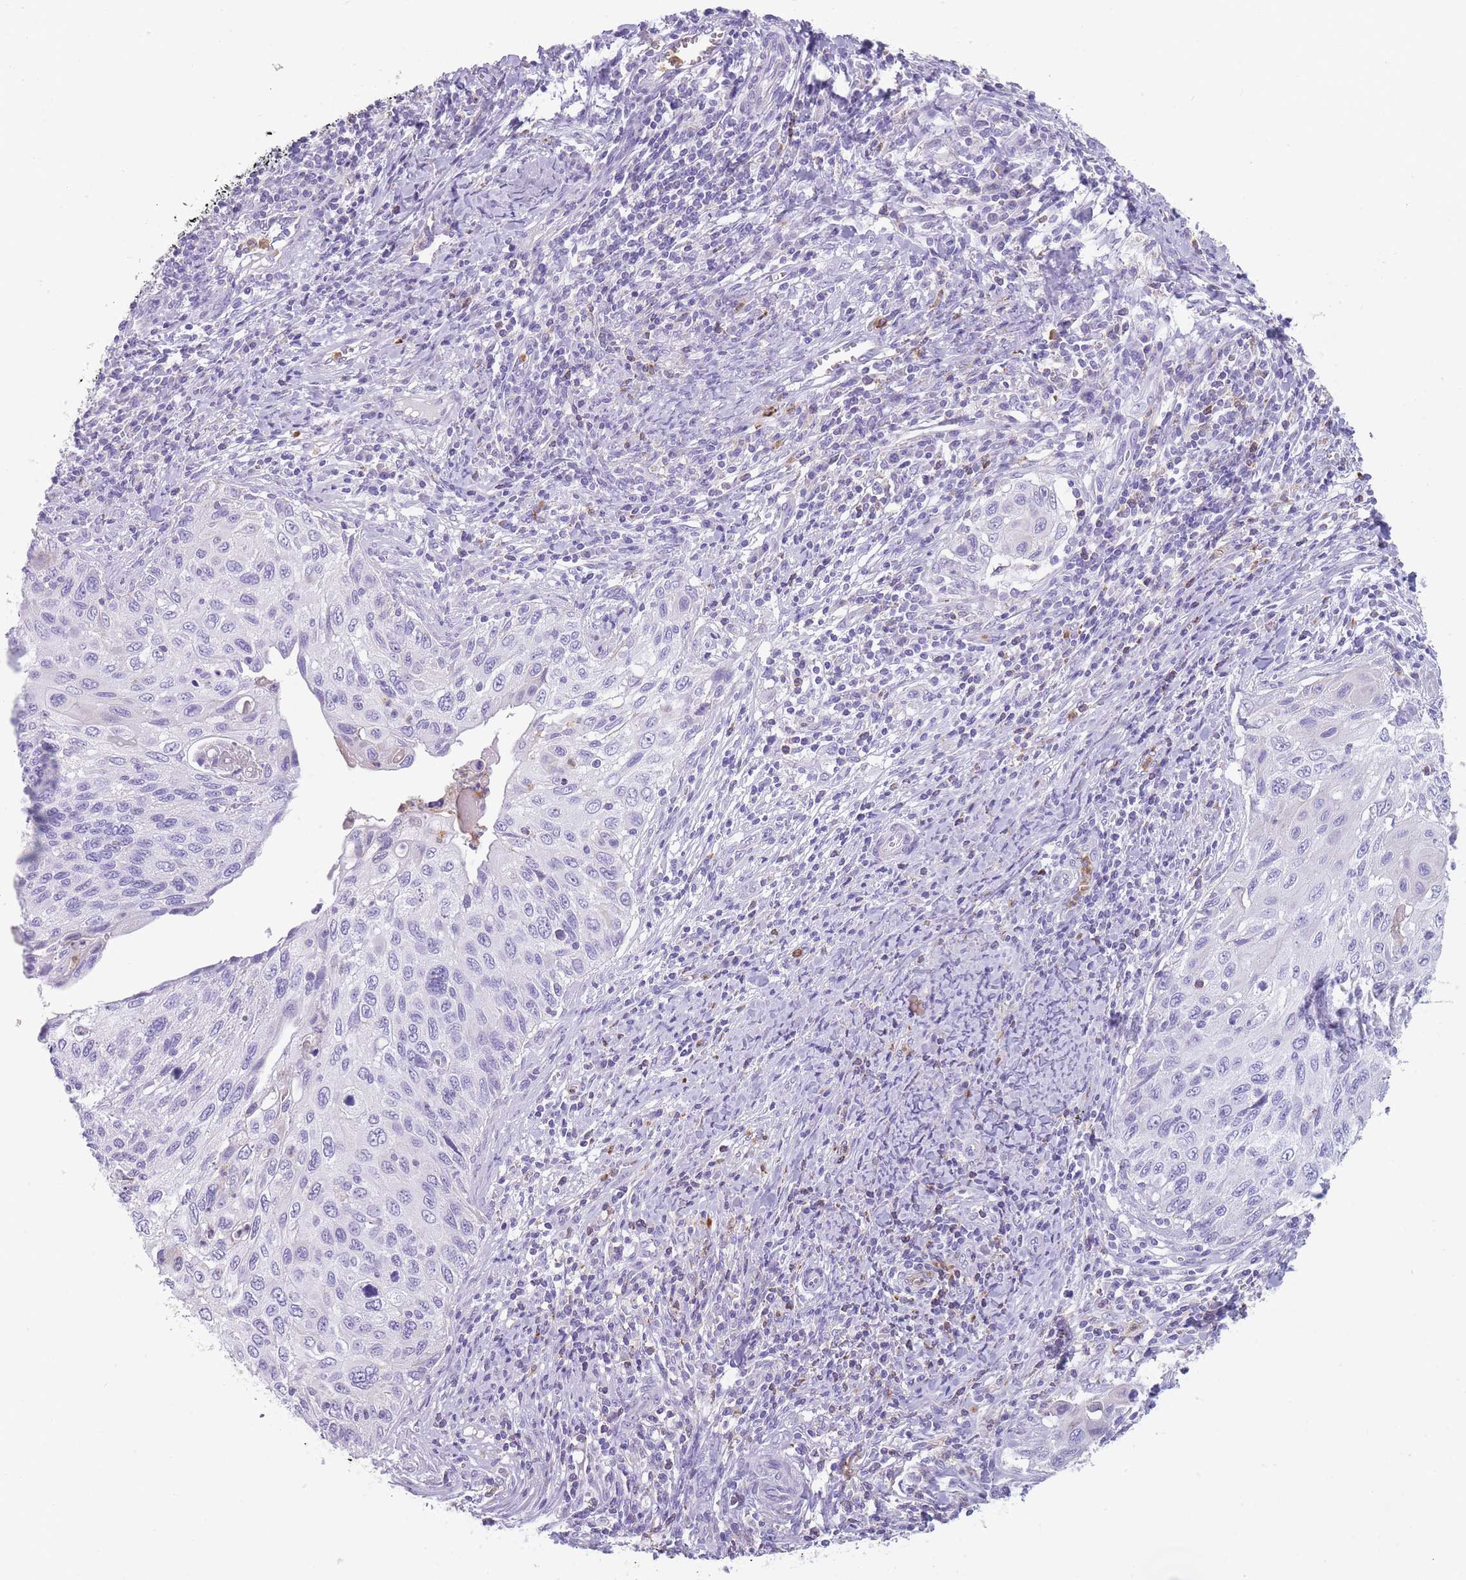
{"staining": {"intensity": "negative", "quantity": "none", "location": "none"}, "tissue": "cervical cancer", "cell_type": "Tumor cells", "image_type": "cancer", "snomed": [{"axis": "morphology", "description": "Squamous cell carcinoma, NOS"}, {"axis": "topography", "description": "Cervix"}], "caption": "Cervical cancer (squamous cell carcinoma) was stained to show a protein in brown. There is no significant positivity in tumor cells.", "gene": "CR1L", "patient": {"sex": "female", "age": 70}}